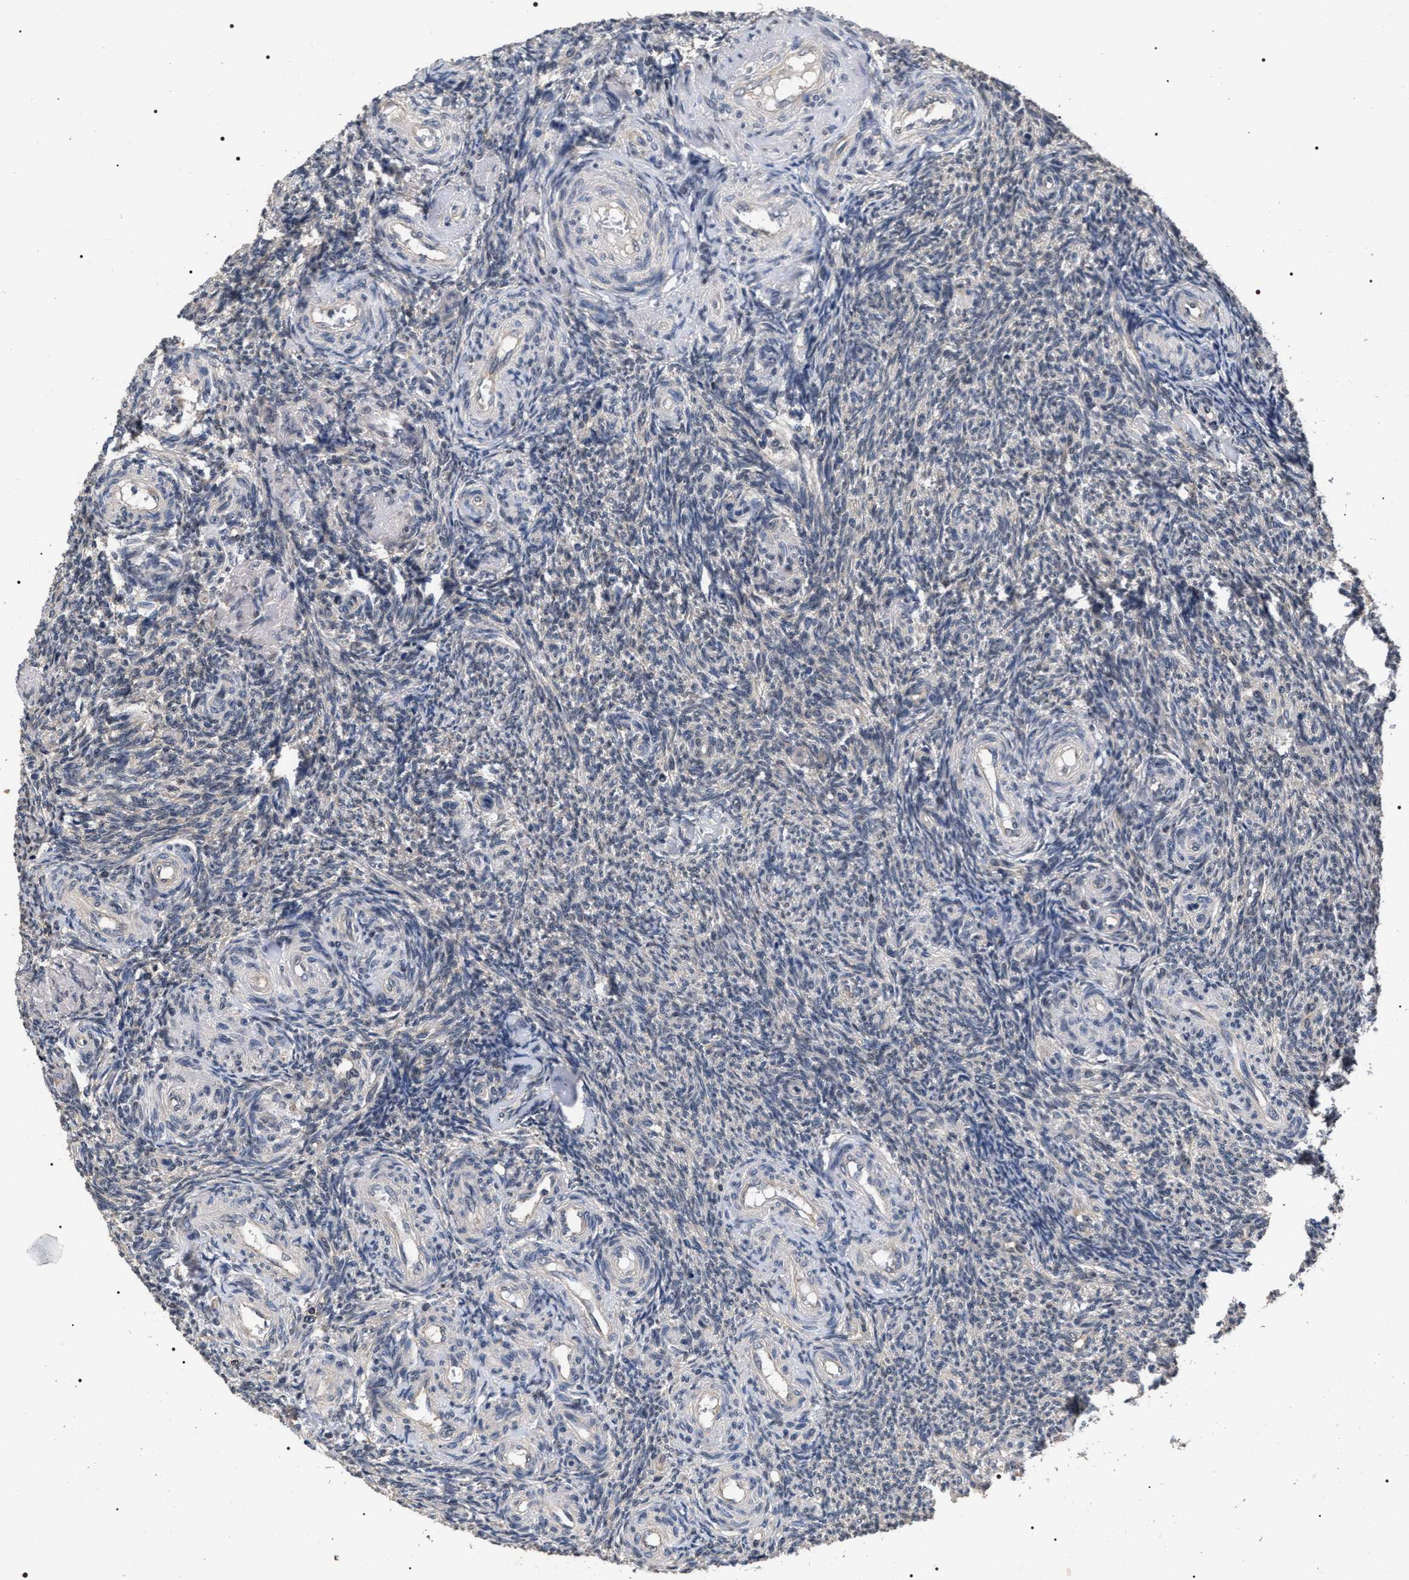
{"staining": {"intensity": "weak", "quantity": "<25%", "location": "cytoplasmic/membranous"}, "tissue": "ovary", "cell_type": "Follicle cells", "image_type": "normal", "snomed": [{"axis": "morphology", "description": "Normal tissue, NOS"}, {"axis": "topography", "description": "Ovary"}], "caption": "This is an IHC photomicrograph of benign ovary. There is no positivity in follicle cells.", "gene": "UPF3A", "patient": {"sex": "female", "age": 41}}